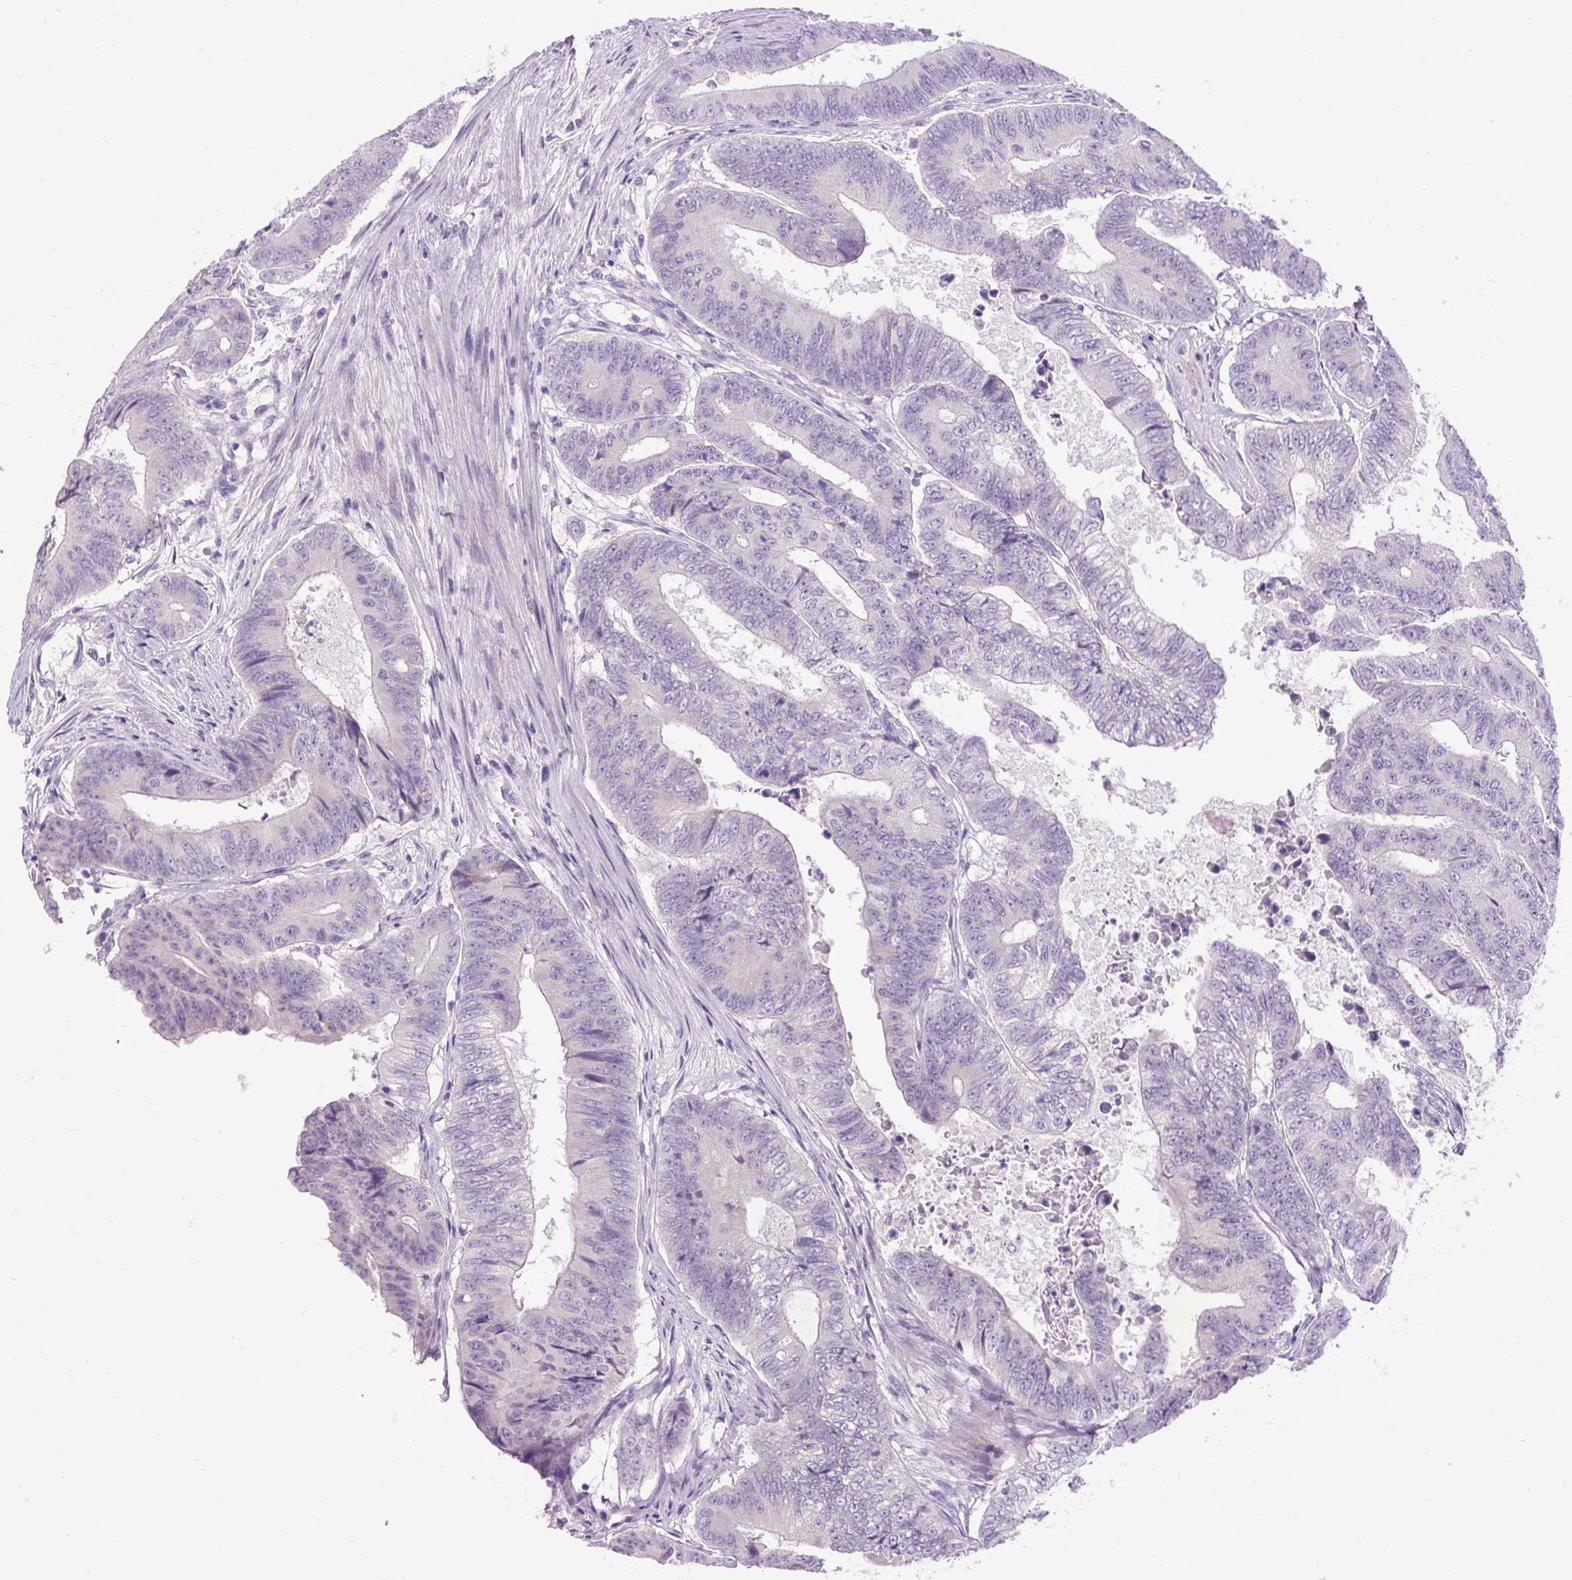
{"staining": {"intensity": "negative", "quantity": "none", "location": "none"}, "tissue": "colorectal cancer", "cell_type": "Tumor cells", "image_type": "cancer", "snomed": [{"axis": "morphology", "description": "Adenocarcinoma, NOS"}, {"axis": "topography", "description": "Colon"}], "caption": "Immunohistochemistry micrograph of neoplastic tissue: colorectal adenocarcinoma stained with DAB displays no significant protein positivity in tumor cells. Brightfield microscopy of immunohistochemistry (IHC) stained with DAB (3,3'-diaminobenzidine) (brown) and hematoxylin (blue), captured at high magnification.", "gene": "FABP7", "patient": {"sex": "female", "age": 48}}